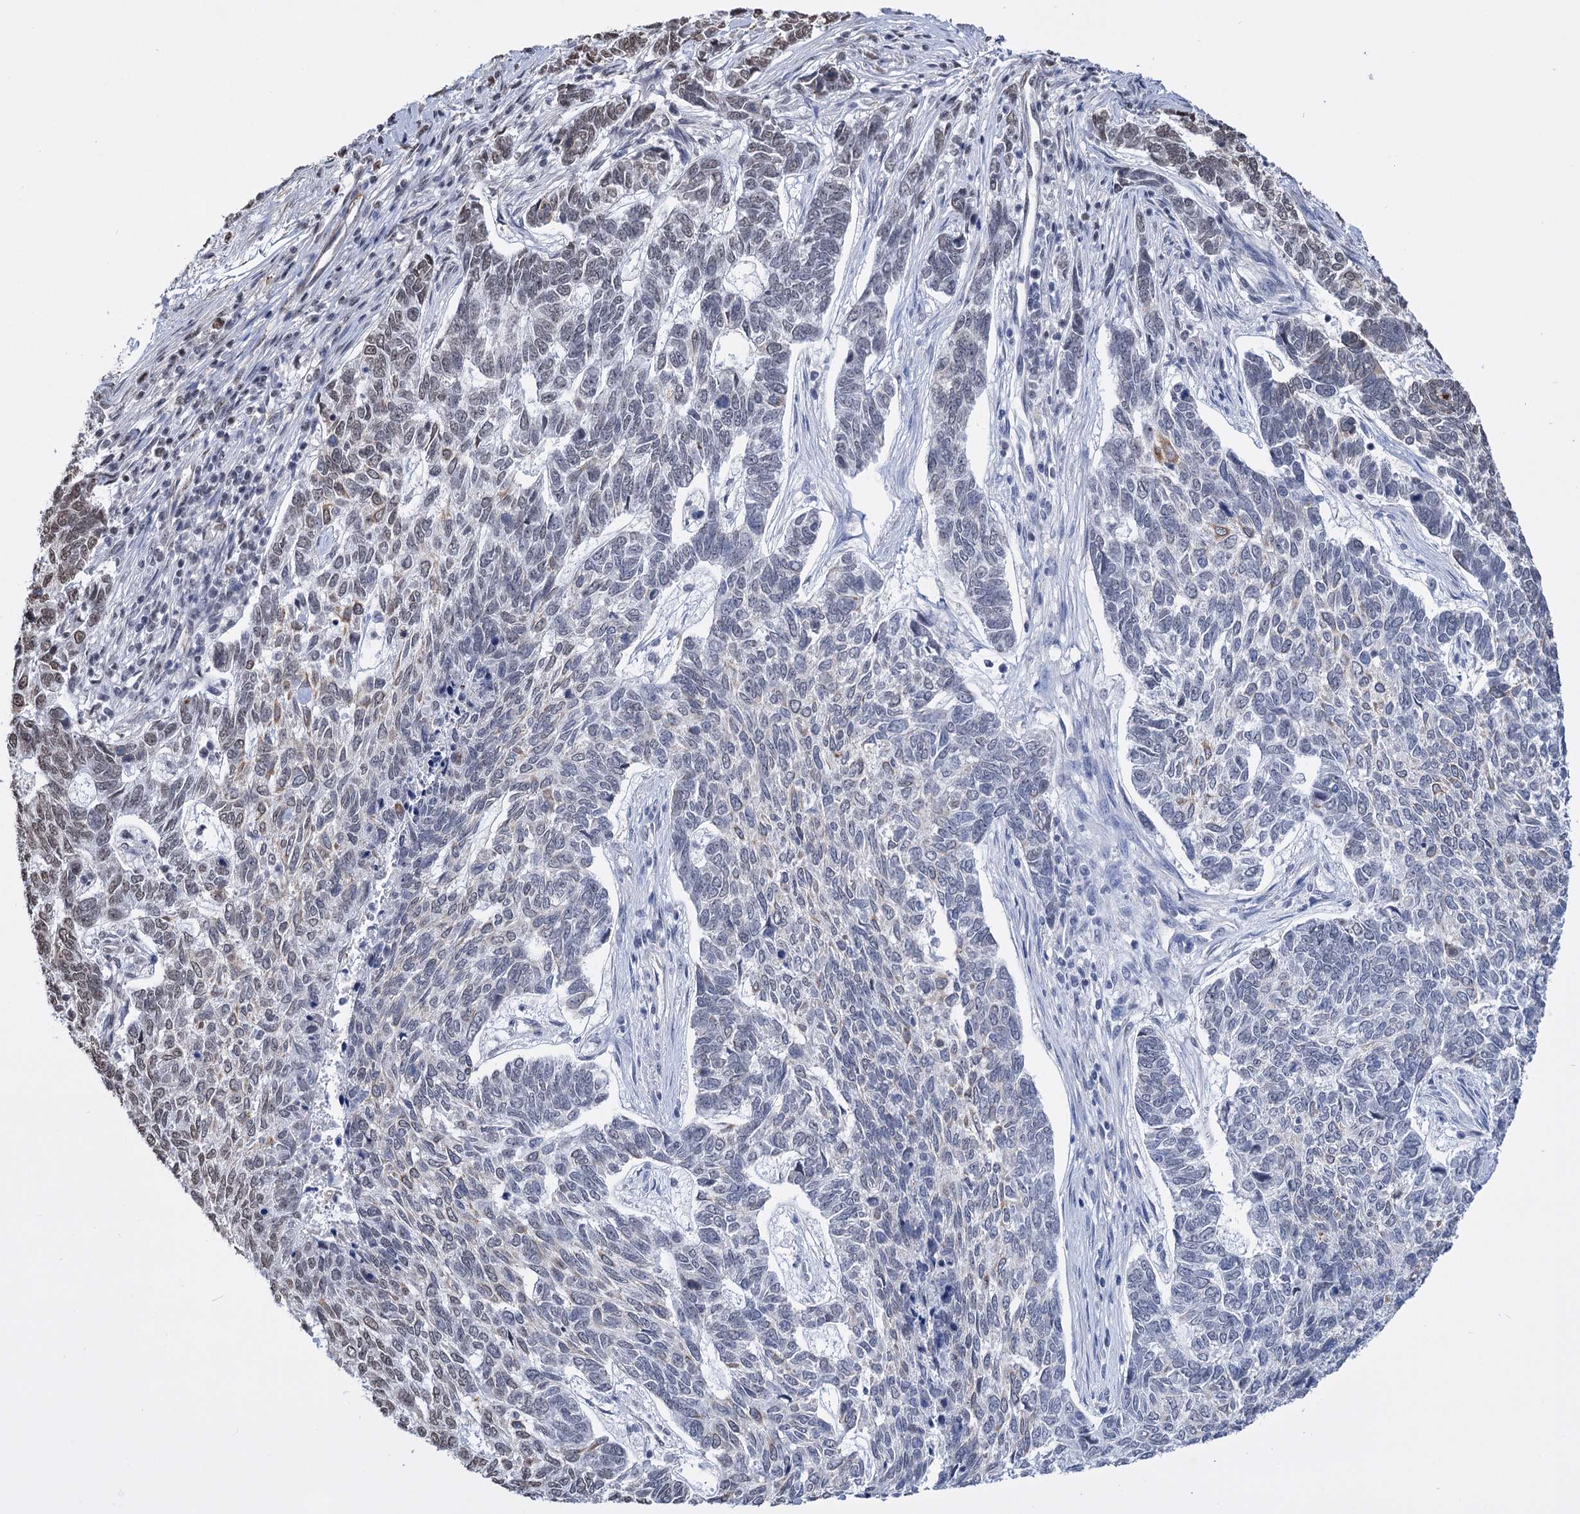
{"staining": {"intensity": "weak", "quantity": "<25%", "location": "nuclear"}, "tissue": "skin cancer", "cell_type": "Tumor cells", "image_type": "cancer", "snomed": [{"axis": "morphology", "description": "Basal cell carcinoma"}, {"axis": "topography", "description": "Skin"}], "caption": "DAB immunohistochemical staining of skin basal cell carcinoma reveals no significant expression in tumor cells. Brightfield microscopy of immunohistochemistry (IHC) stained with DAB (brown) and hematoxylin (blue), captured at high magnification.", "gene": "ABHD10", "patient": {"sex": "female", "age": 65}}